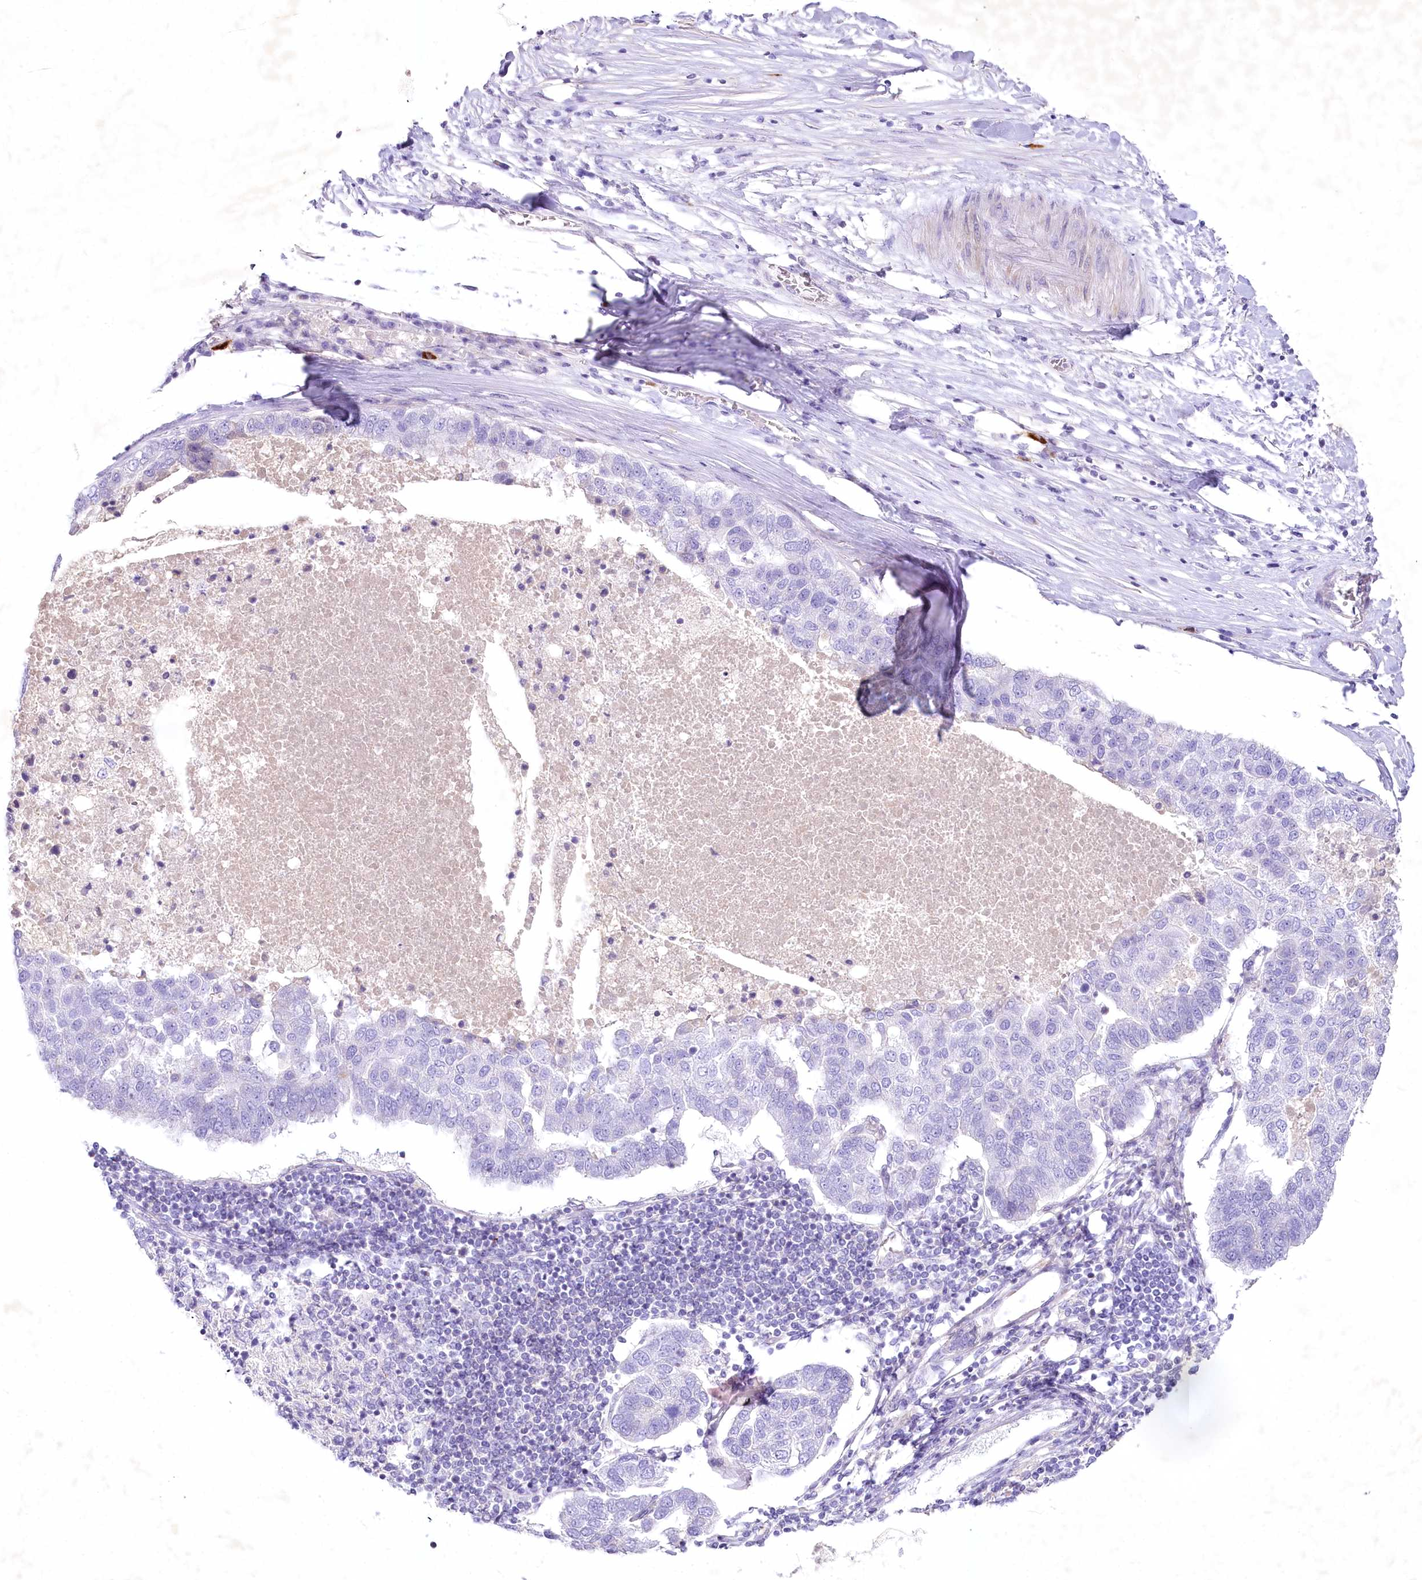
{"staining": {"intensity": "negative", "quantity": "none", "location": "none"}, "tissue": "pancreatic cancer", "cell_type": "Tumor cells", "image_type": "cancer", "snomed": [{"axis": "morphology", "description": "Adenocarcinoma, NOS"}, {"axis": "topography", "description": "Pancreas"}], "caption": "Immunohistochemical staining of pancreatic adenocarcinoma exhibits no significant staining in tumor cells.", "gene": "MYOZ1", "patient": {"sex": "female", "age": 61}}